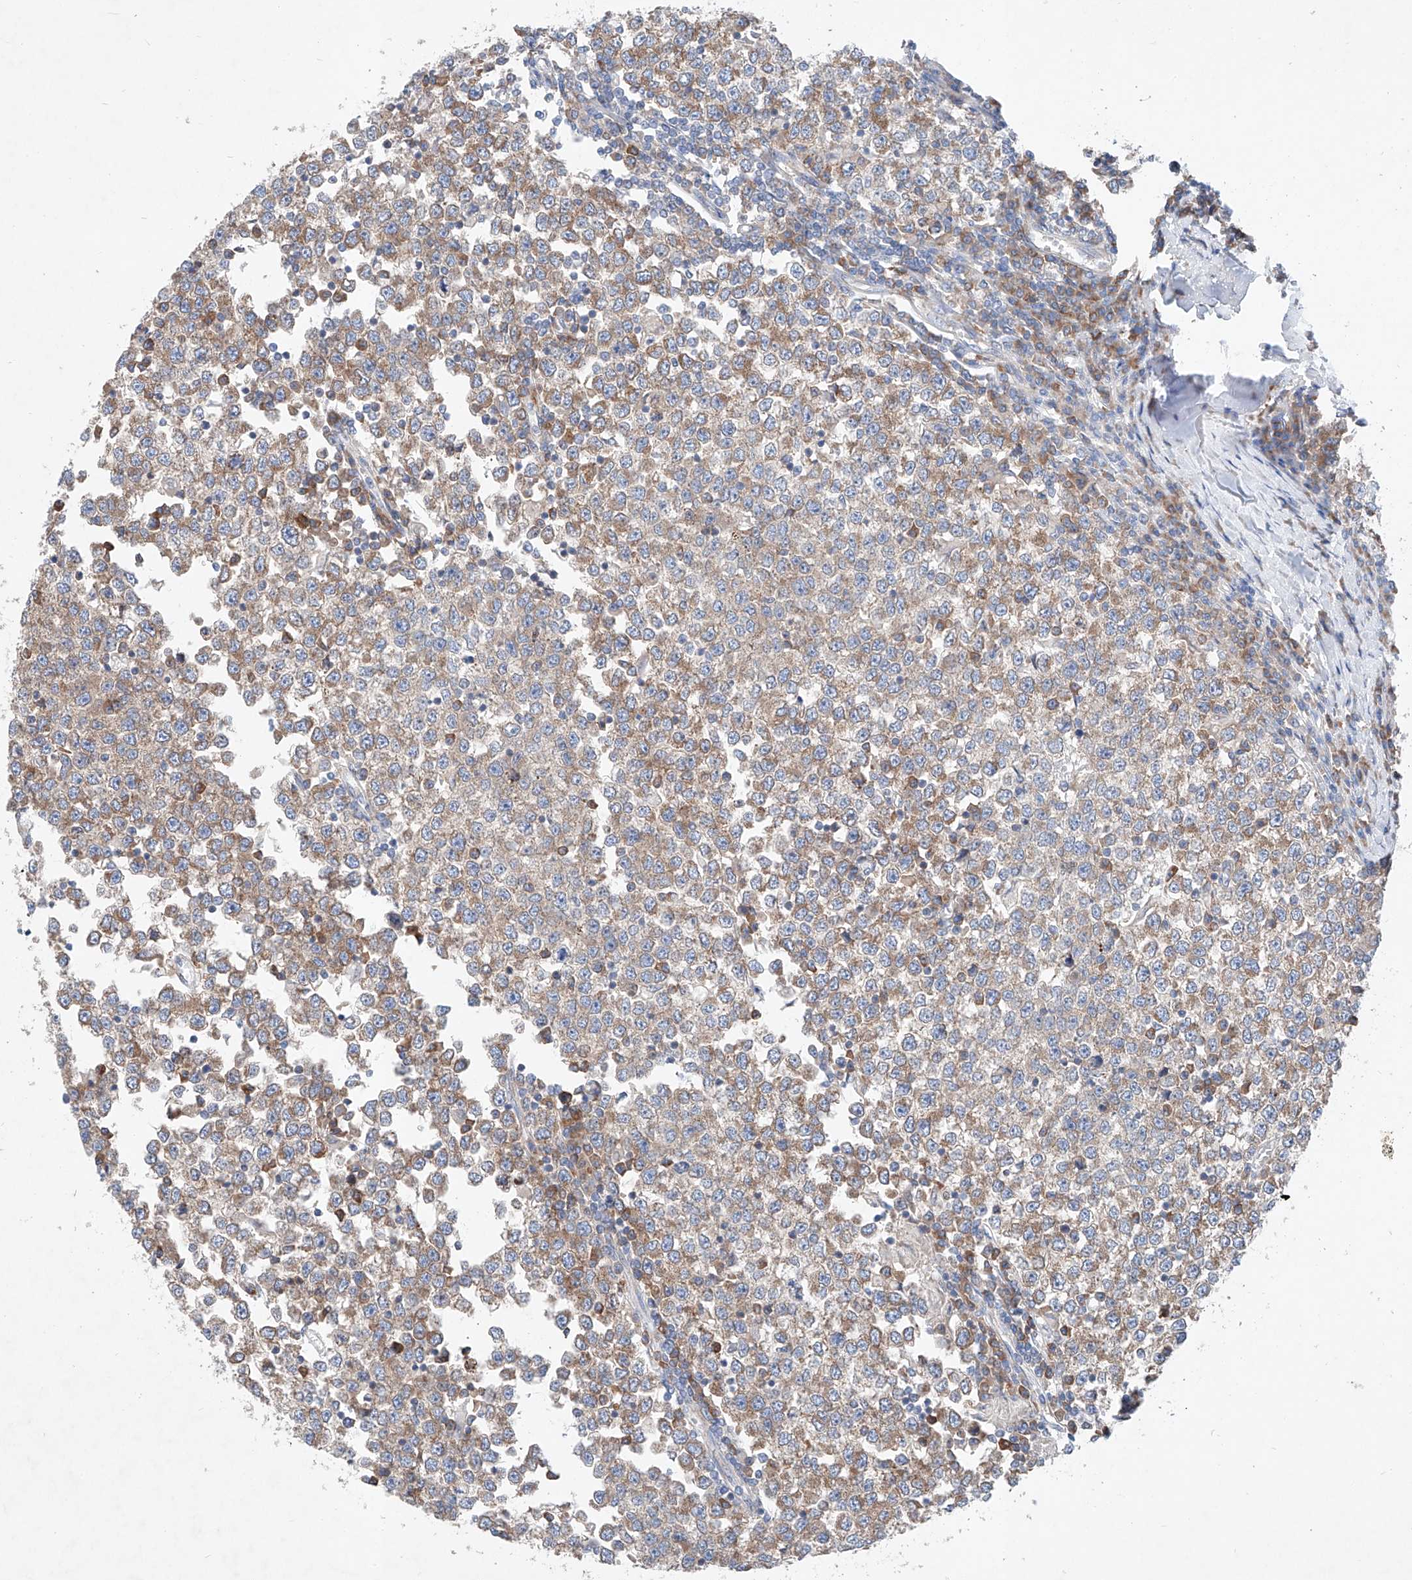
{"staining": {"intensity": "moderate", "quantity": ">75%", "location": "cytoplasmic/membranous"}, "tissue": "testis cancer", "cell_type": "Tumor cells", "image_type": "cancer", "snomed": [{"axis": "morphology", "description": "Seminoma, NOS"}, {"axis": "topography", "description": "Testis"}], "caption": "Moderate cytoplasmic/membranous expression for a protein is appreciated in about >75% of tumor cells of testis cancer using IHC.", "gene": "FASTK", "patient": {"sex": "male", "age": 65}}